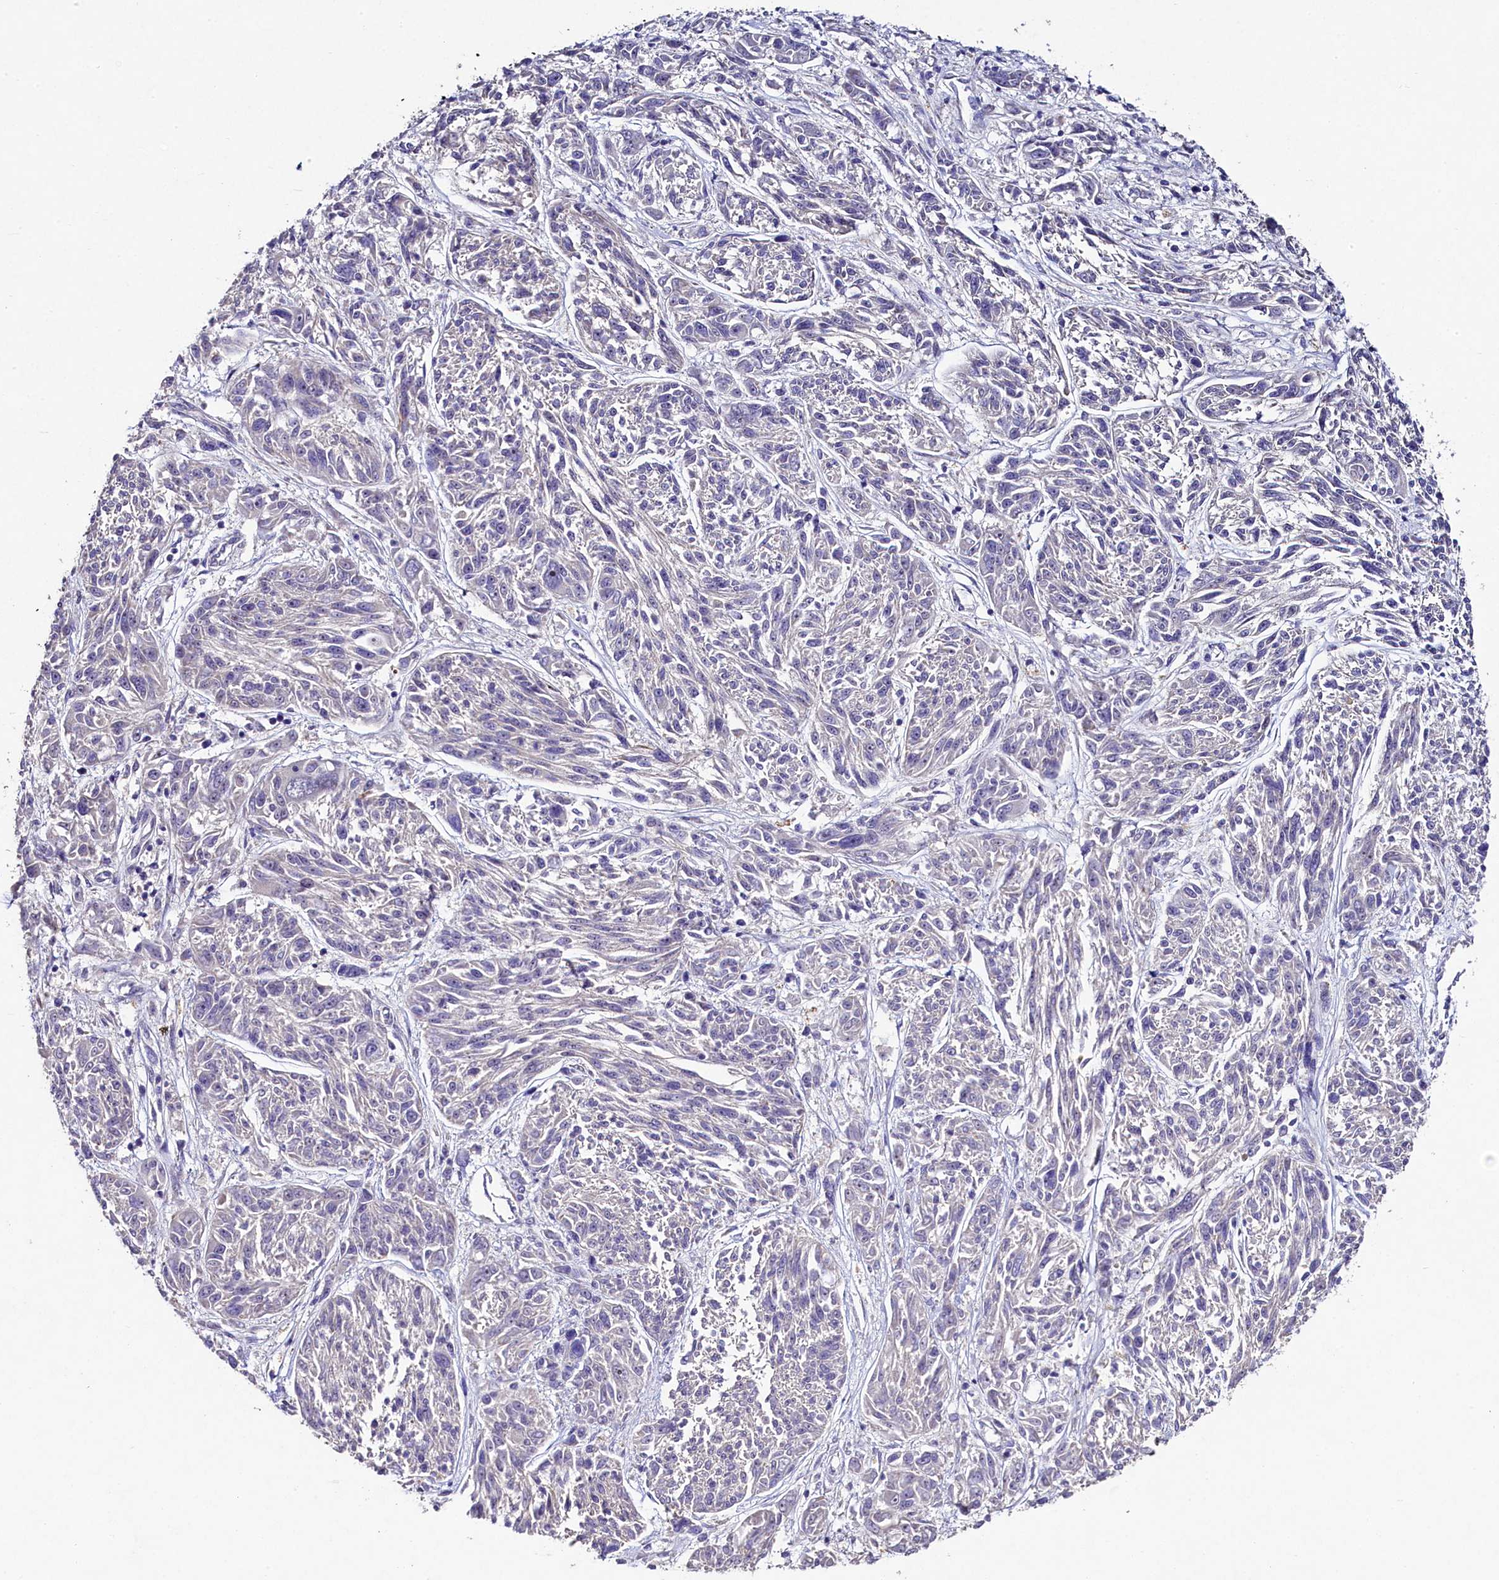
{"staining": {"intensity": "negative", "quantity": "none", "location": "none"}, "tissue": "melanoma", "cell_type": "Tumor cells", "image_type": "cancer", "snomed": [{"axis": "morphology", "description": "Malignant melanoma, NOS"}, {"axis": "topography", "description": "Skin"}], "caption": "Immunohistochemistry micrograph of human melanoma stained for a protein (brown), which demonstrates no staining in tumor cells.", "gene": "FXYD6", "patient": {"sex": "male", "age": 53}}